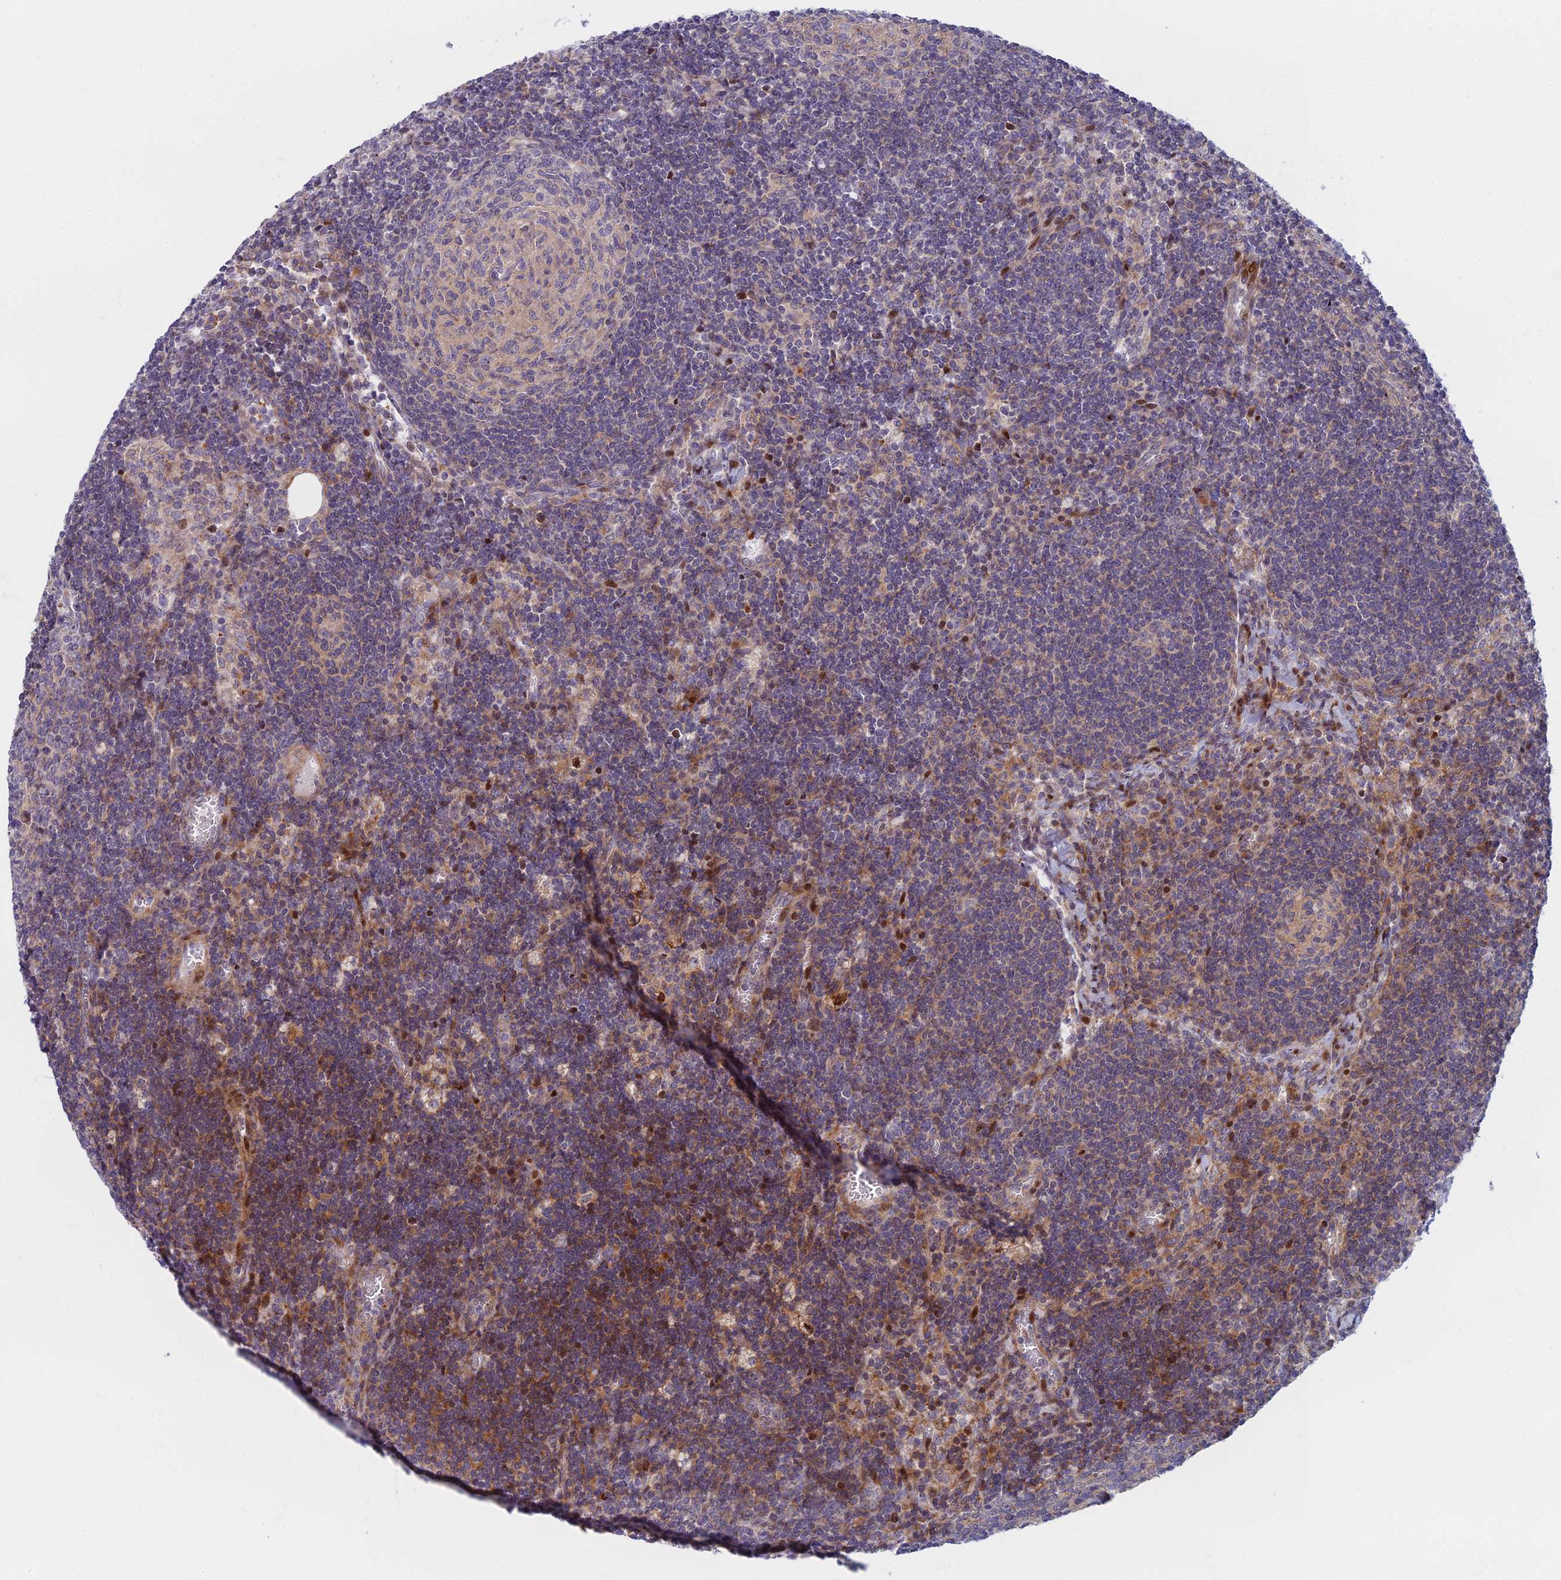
{"staining": {"intensity": "negative", "quantity": "none", "location": "none"}, "tissue": "lymph node", "cell_type": "Germinal center cells", "image_type": "normal", "snomed": [{"axis": "morphology", "description": "Normal tissue, NOS"}, {"axis": "topography", "description": "Lymph node"}], "caption": "Human lymph node stained for a protein using immunohistochemistry shows no staining in germinal center cells.", "gene": "C15orf40", "patient": {"sex": "female", "age": 73}}